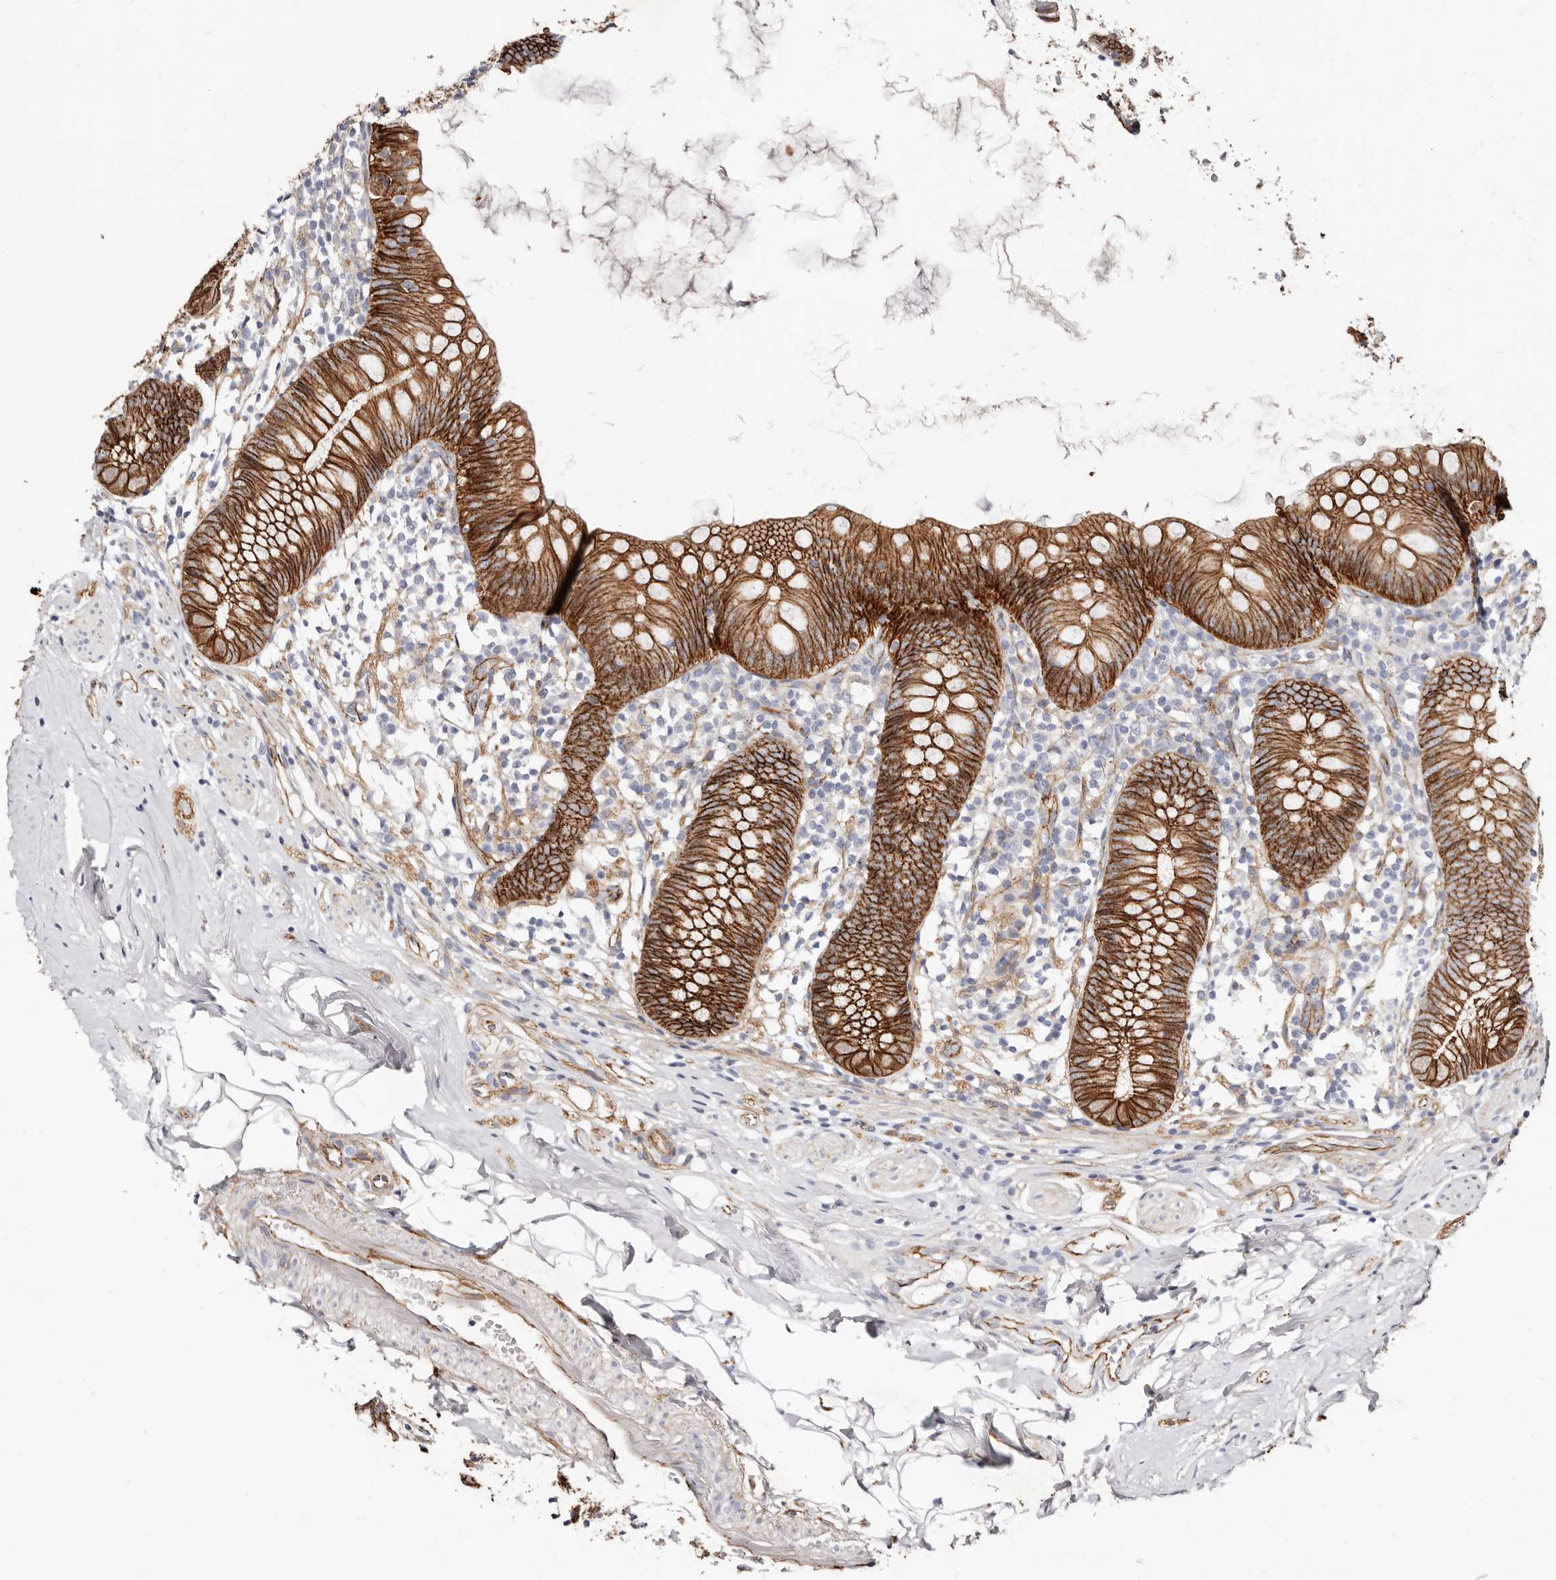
{"staining": {"intensity": "strong", "quantity": ">75%", "location": "cytoplasmic/membranous"}, "tissue": "appendix", "cell_type": "Glandular cells", "image_type": "normal", "snomed": [{"axis": "morphology", "description": "Normal tissue, NOS"}, {"axis": "topography", "description": "Appendix"}], "caption": "Benign appendix exhibits strong cytoplasmic/membranous expression in about >75% of glandular cells, visualized by immunohistochemistry.", "gene": "CTNNB1", "patient": {"sex": "female", "age": 62}}